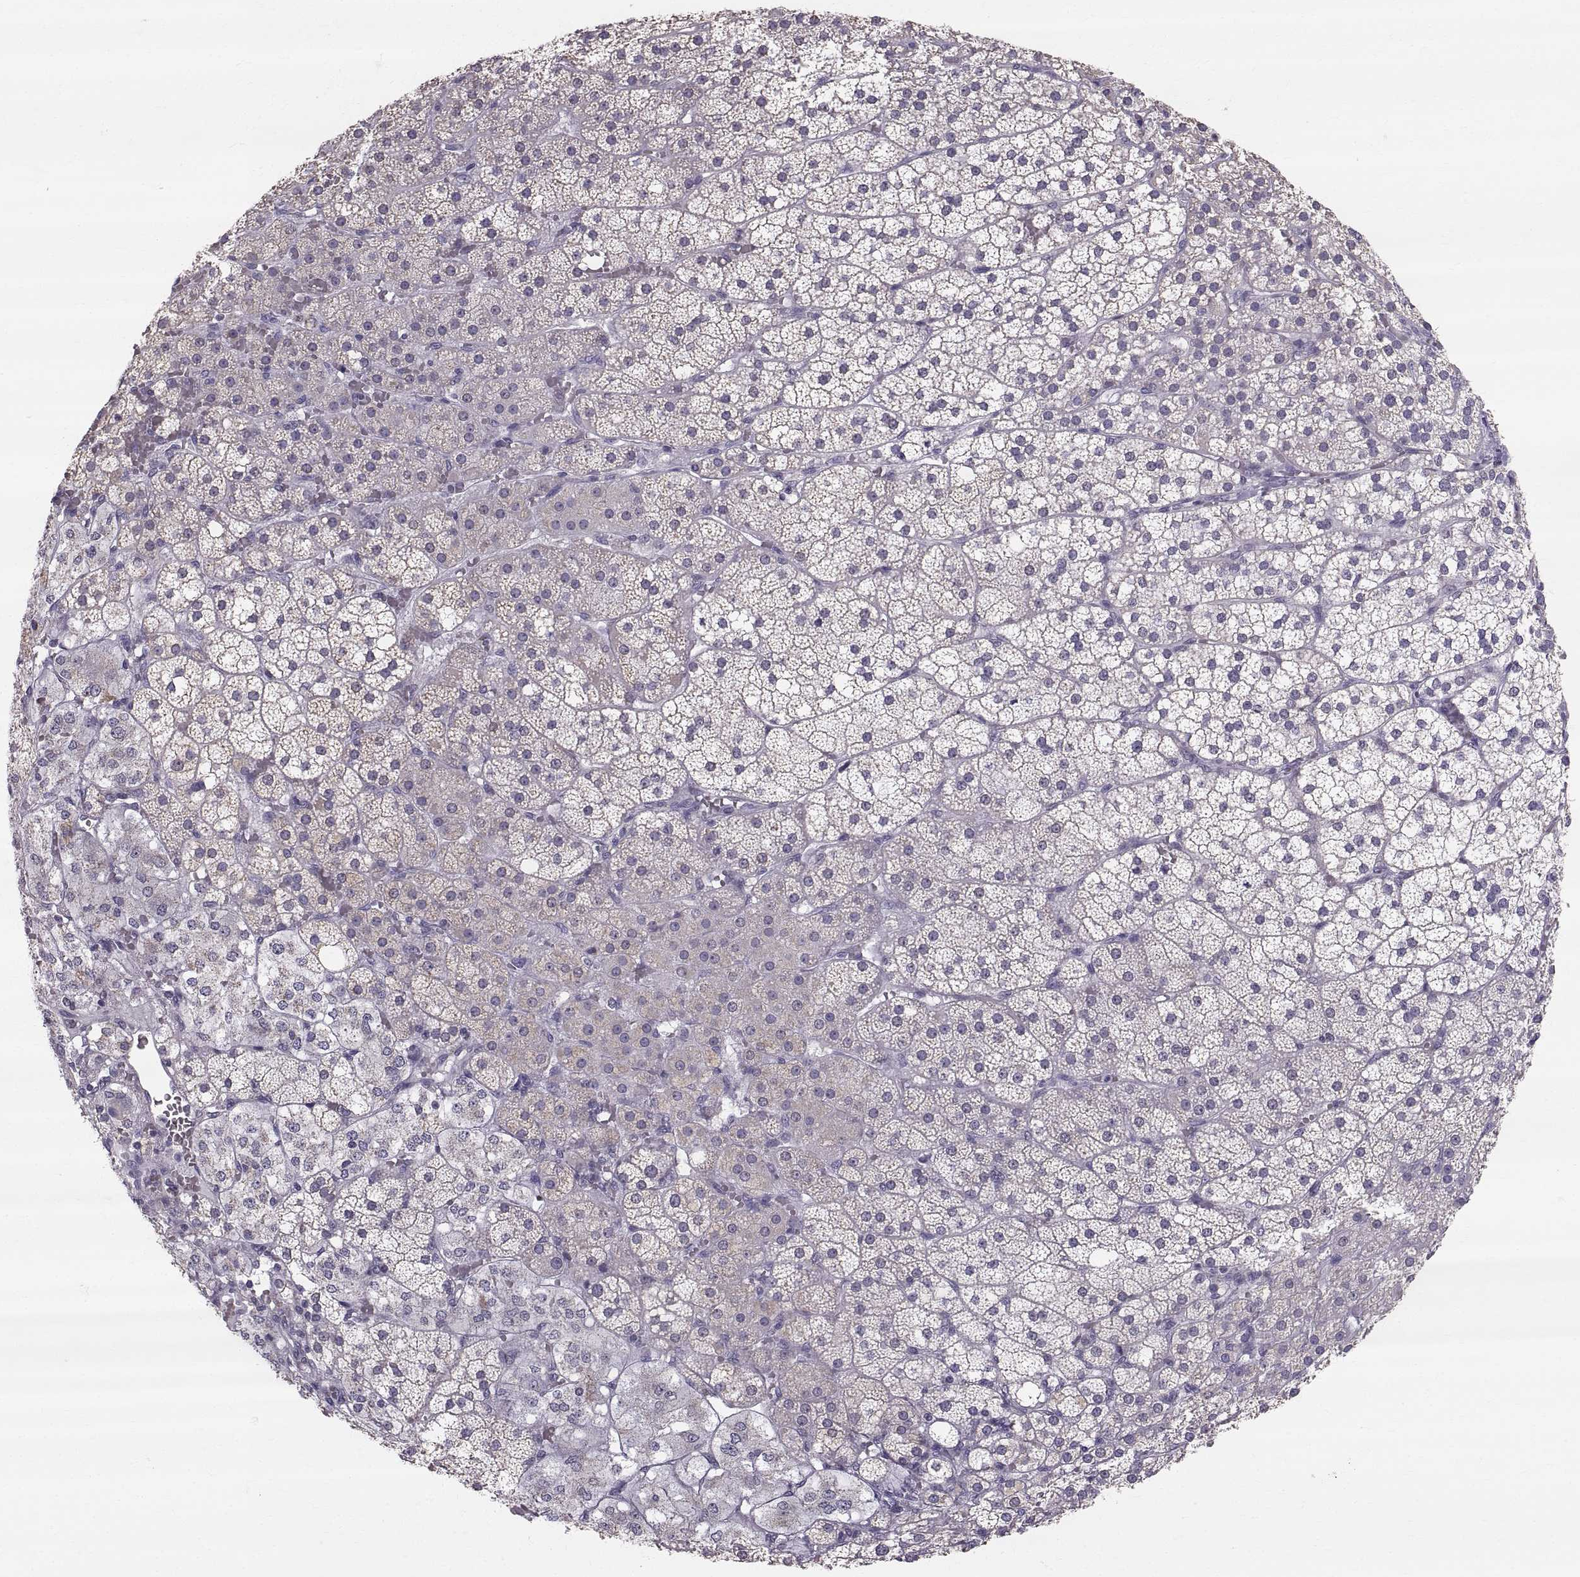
{"staining": {"intensity": "weak", "quantity": "<25%", "location": "cytoplasmic/membranous"}, "tissue": "adrenal gland", "cell_type": "Glandular cells", "image_type": "normal", "snomed": [{"axis": "morphology", "description": "Normal tissue, NOS"}, {"axis": "topography", "description": "Adrenal gland"}], "caption": "Normal adrenal gland was stained to show a protein in brown. There is no significant expression in glandular cells. (DAB (3,3'-diaminobenzidine) immunohistochemistry (IHC), high magnification).", "gene": "STMND1", "patient": {"sex": "male", "age": 53}}